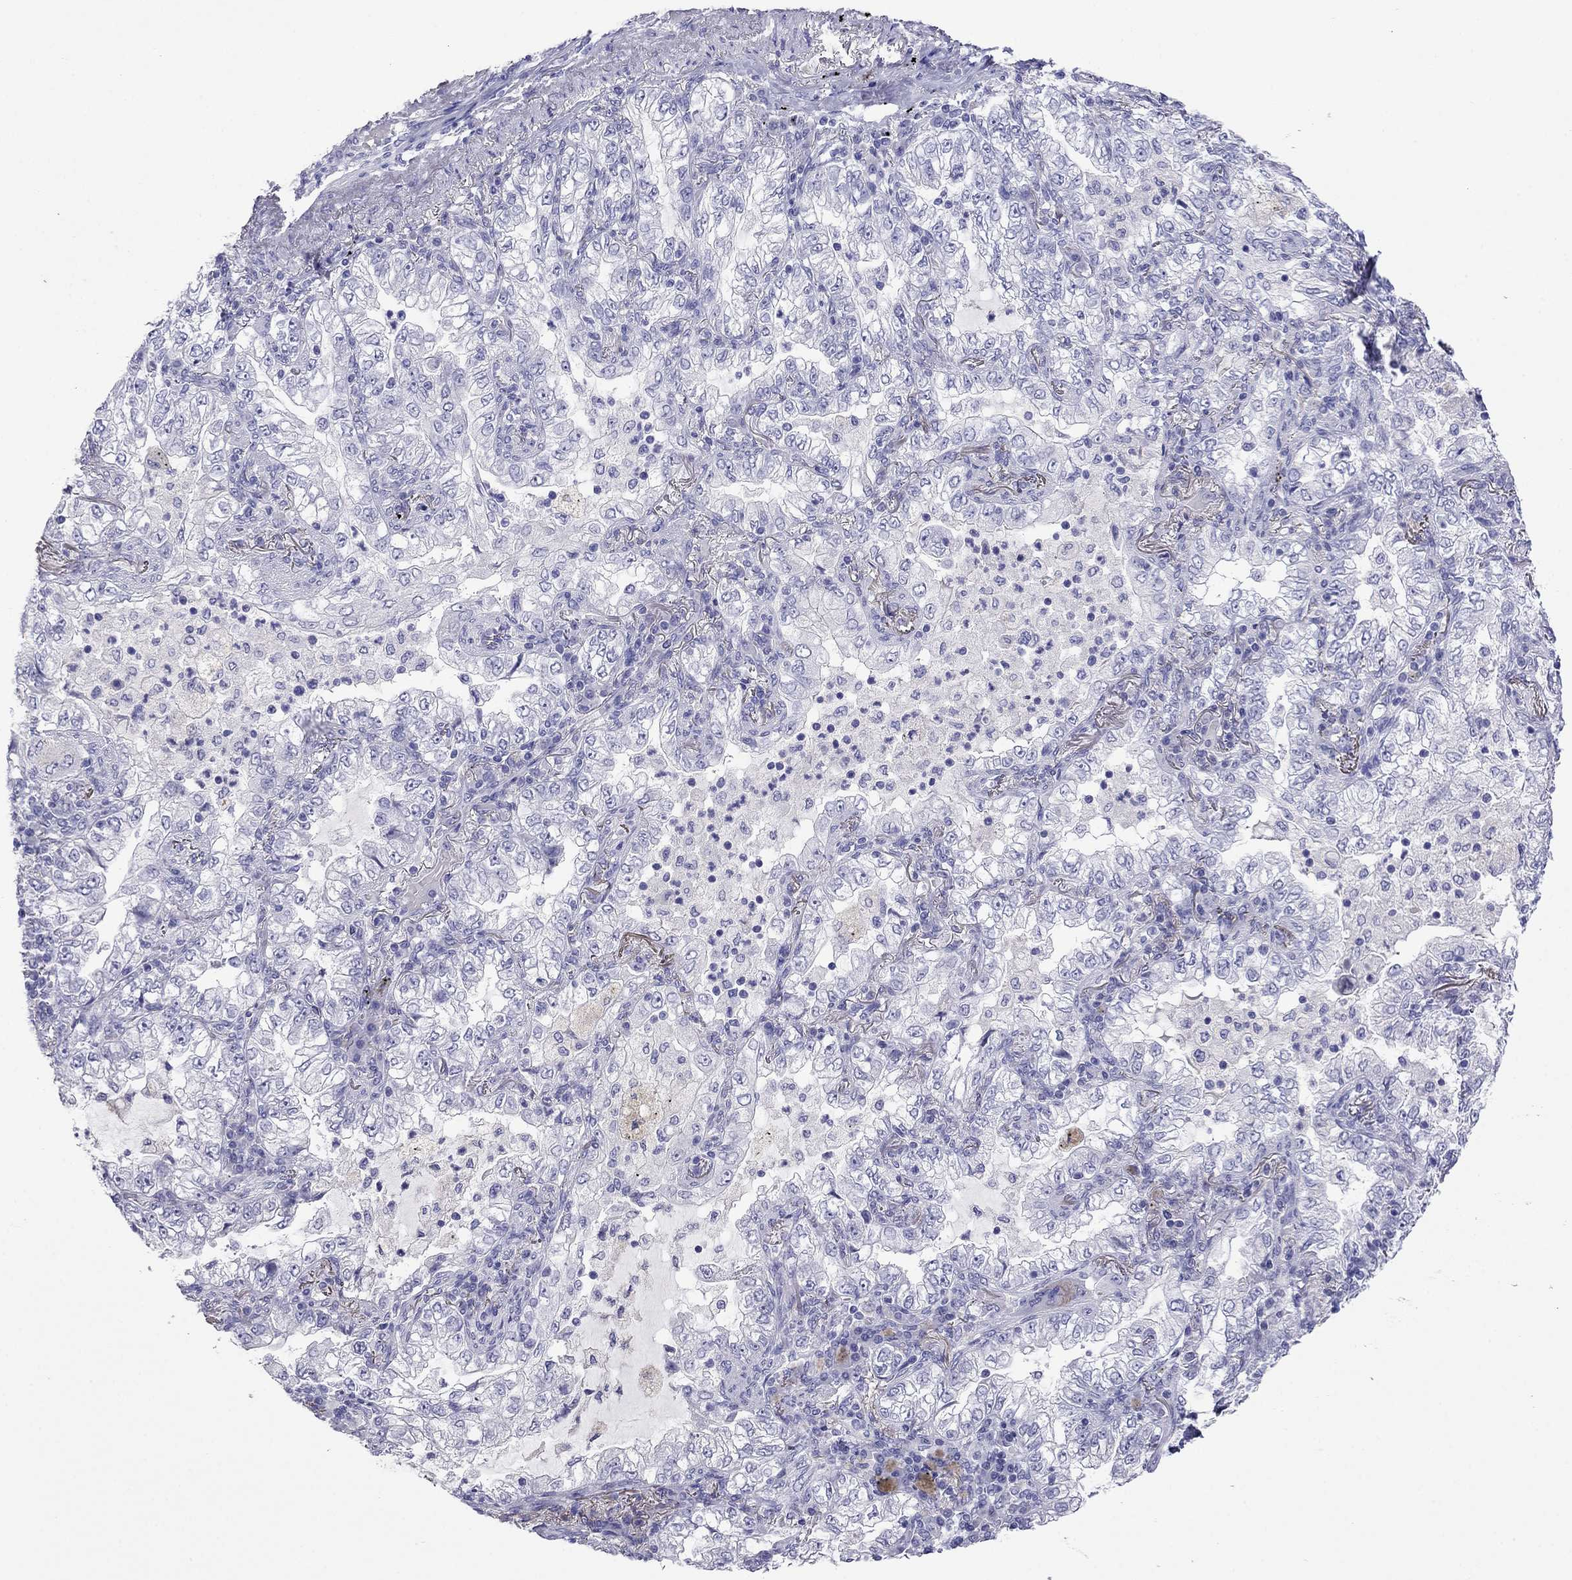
{"staining": {"intensity": "negative", "quantity": "none", "location": "none"}, "tissue": "lung cancer", "cell_type": "Tumor cells", "image_type": "cancer", "snomed": [{"axis": "morphology", "description": "Adenocarcinoma, NOS"}, {"axis": "topography", "description": "Lung"}], "caption": "Lung cancer (adenocarcinoma) stained for a protein using immunohistochemistry (IHC) demonstrates no positivity tumor cells.", "gene": "MYO15A", "patient": {"sex": "female", "age": 73}}